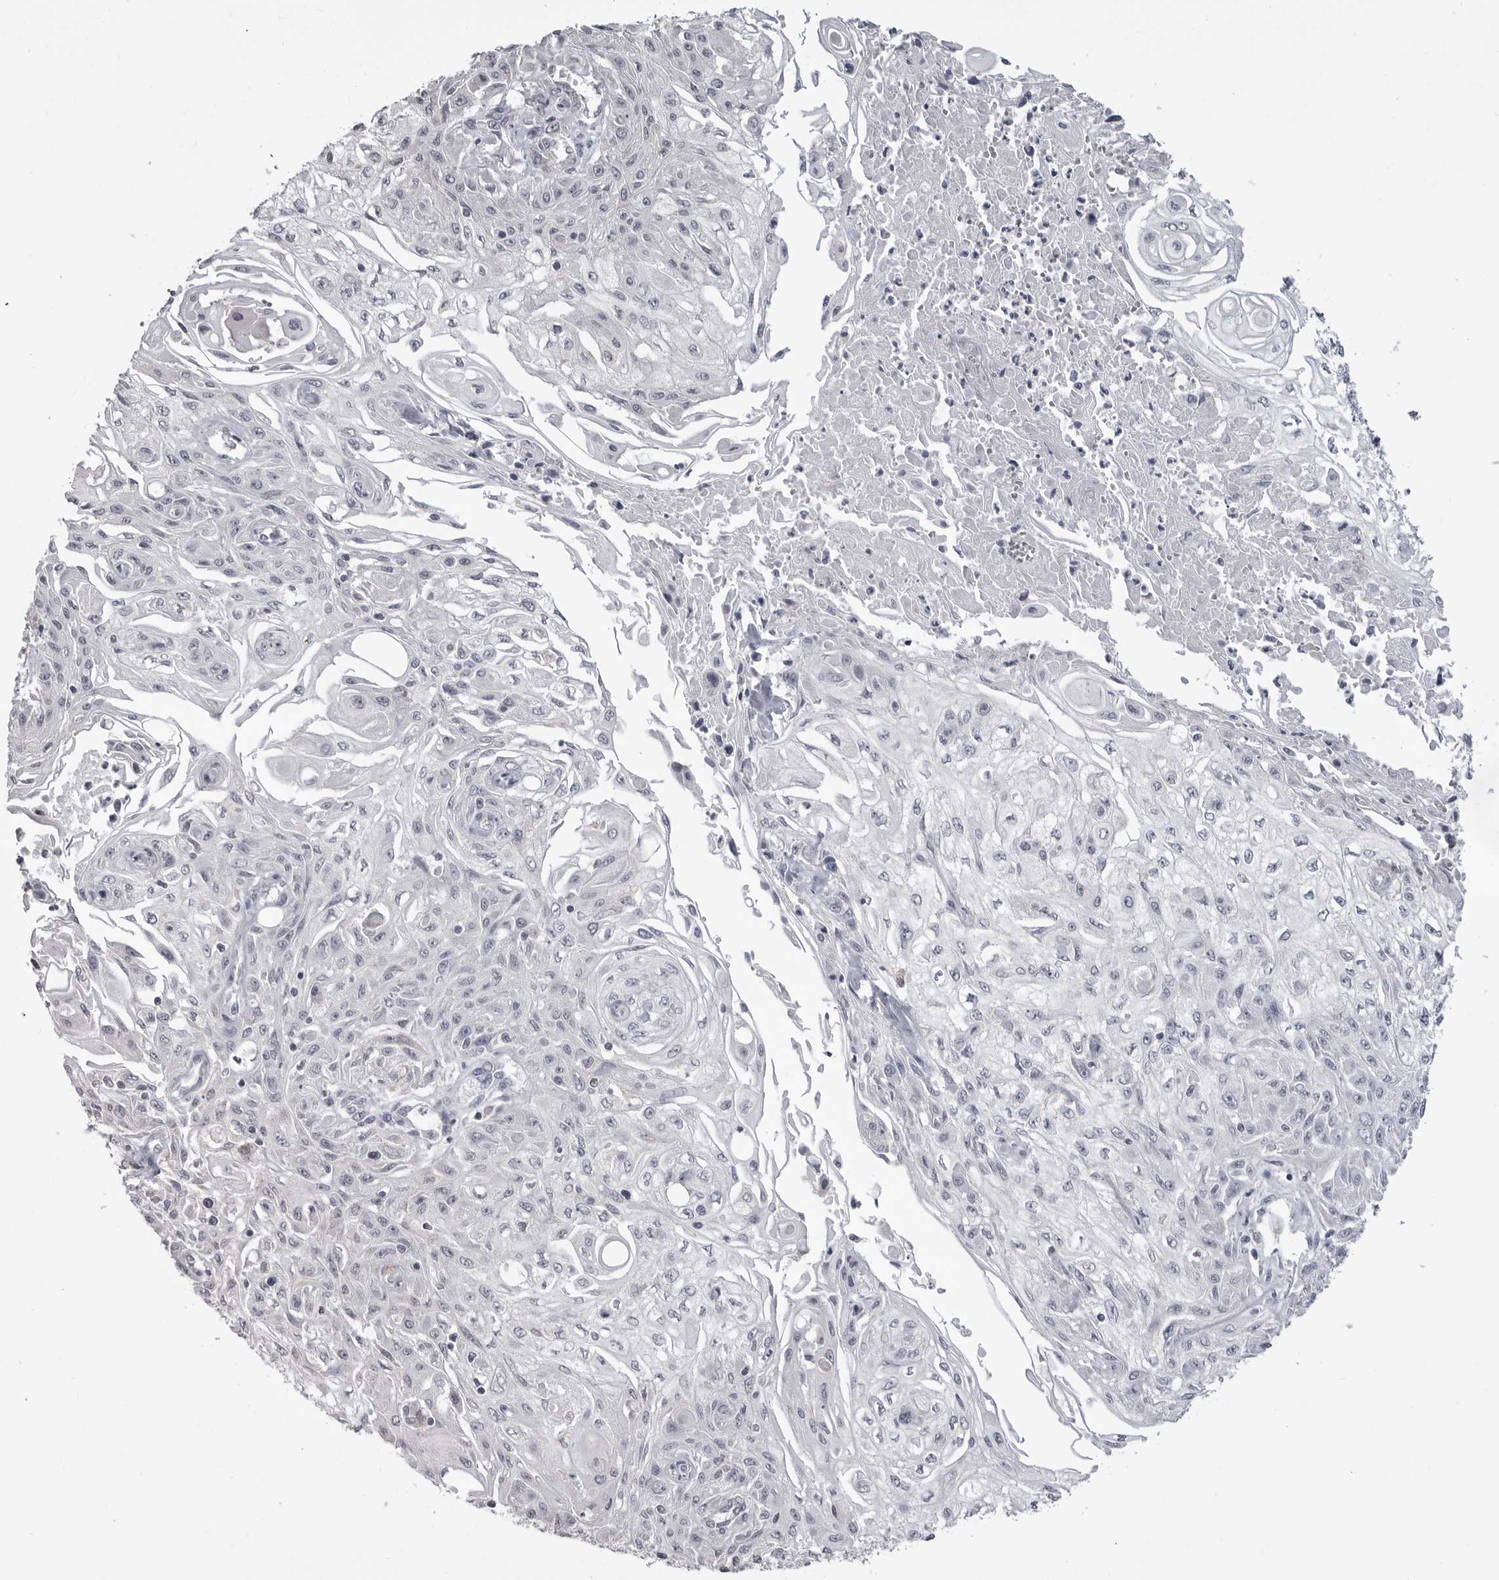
{"staining": {"intensity": "negative", "quantity": "none", "location": "none"}, "tissue": "skin cancer", "cell_type": "Tumor cells", "image_type": "cancer", "snomed": [{"axis": "morphology", "description": "Squamous cell carcinoma, NOS"}, {"axis": "morphology", "description": "Squamous cell carcinoma, metastatic, NOS"}, {"axis": "topography", "description": "Skin"}, {"axis": "topography", "description": "Lymph node"}], "caption": "A photomicrograph of skin squamous cell carcinoma stained for a protein reveals no brown staining in tumor cells.", "gene": "GPN2", "patient": {"sex": "male", "age": 75}}